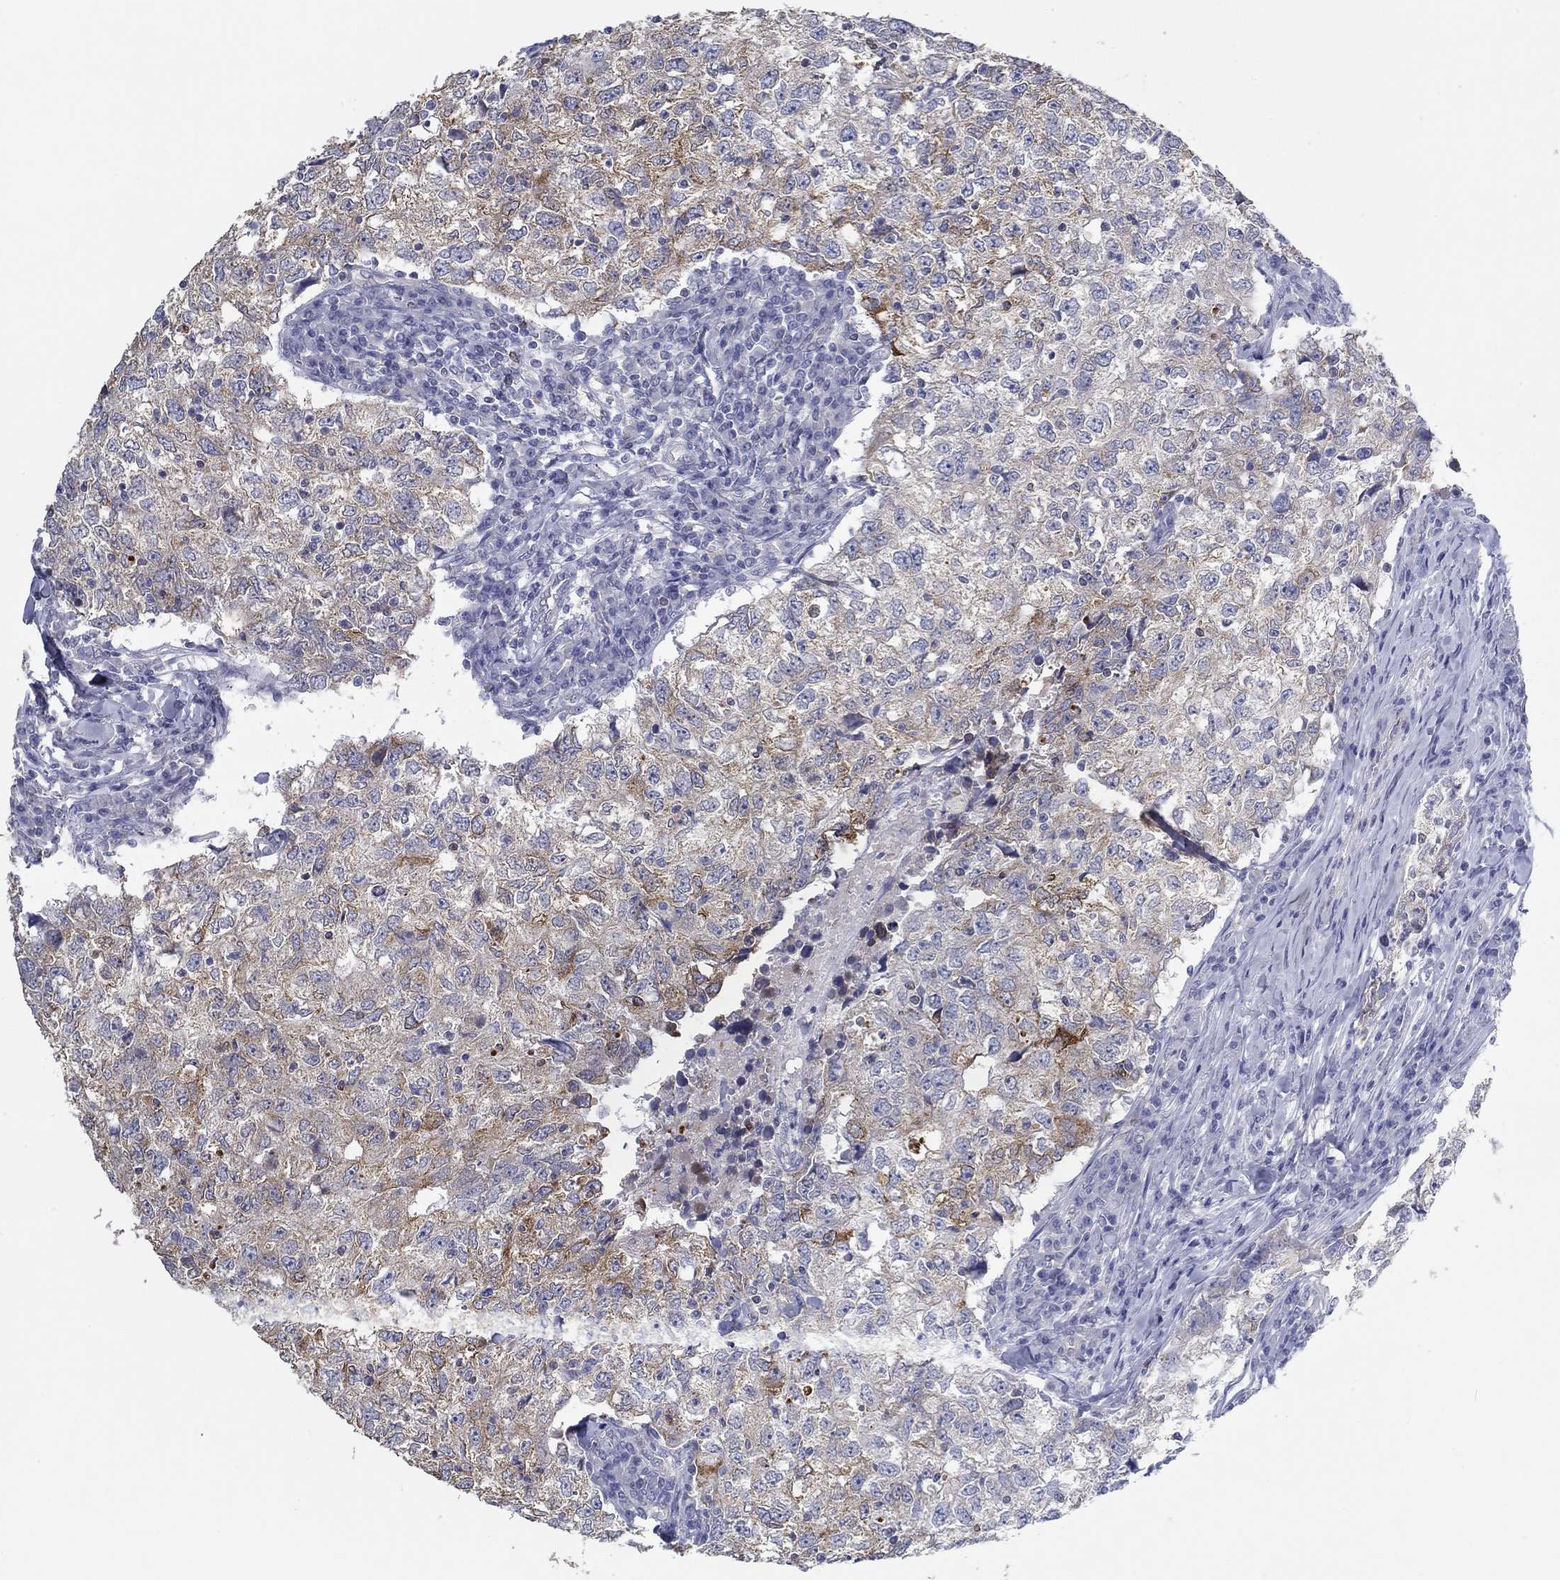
{"staining": {"intensity": "strong", "quantity": "<25%", "location": "cytoplasmic/membranous"}, "tissue": "breast cancer", "cell_type": "Tumor cells", "image_type": "cancer", "snomed": [{"axis": "morphology", "description": "Duct carcinoma"}, {"axis": "topography", "description": "Breast"}], "caption": "Immunohistochemistry (DAB) staining of human breast invasive ductal carcinoma shows strong cytoplasmic/membranous protein staining in approximately <25% of tumor cells.", "gene": "ERMP1", "patient": {"sex": "female", "age": 30}}